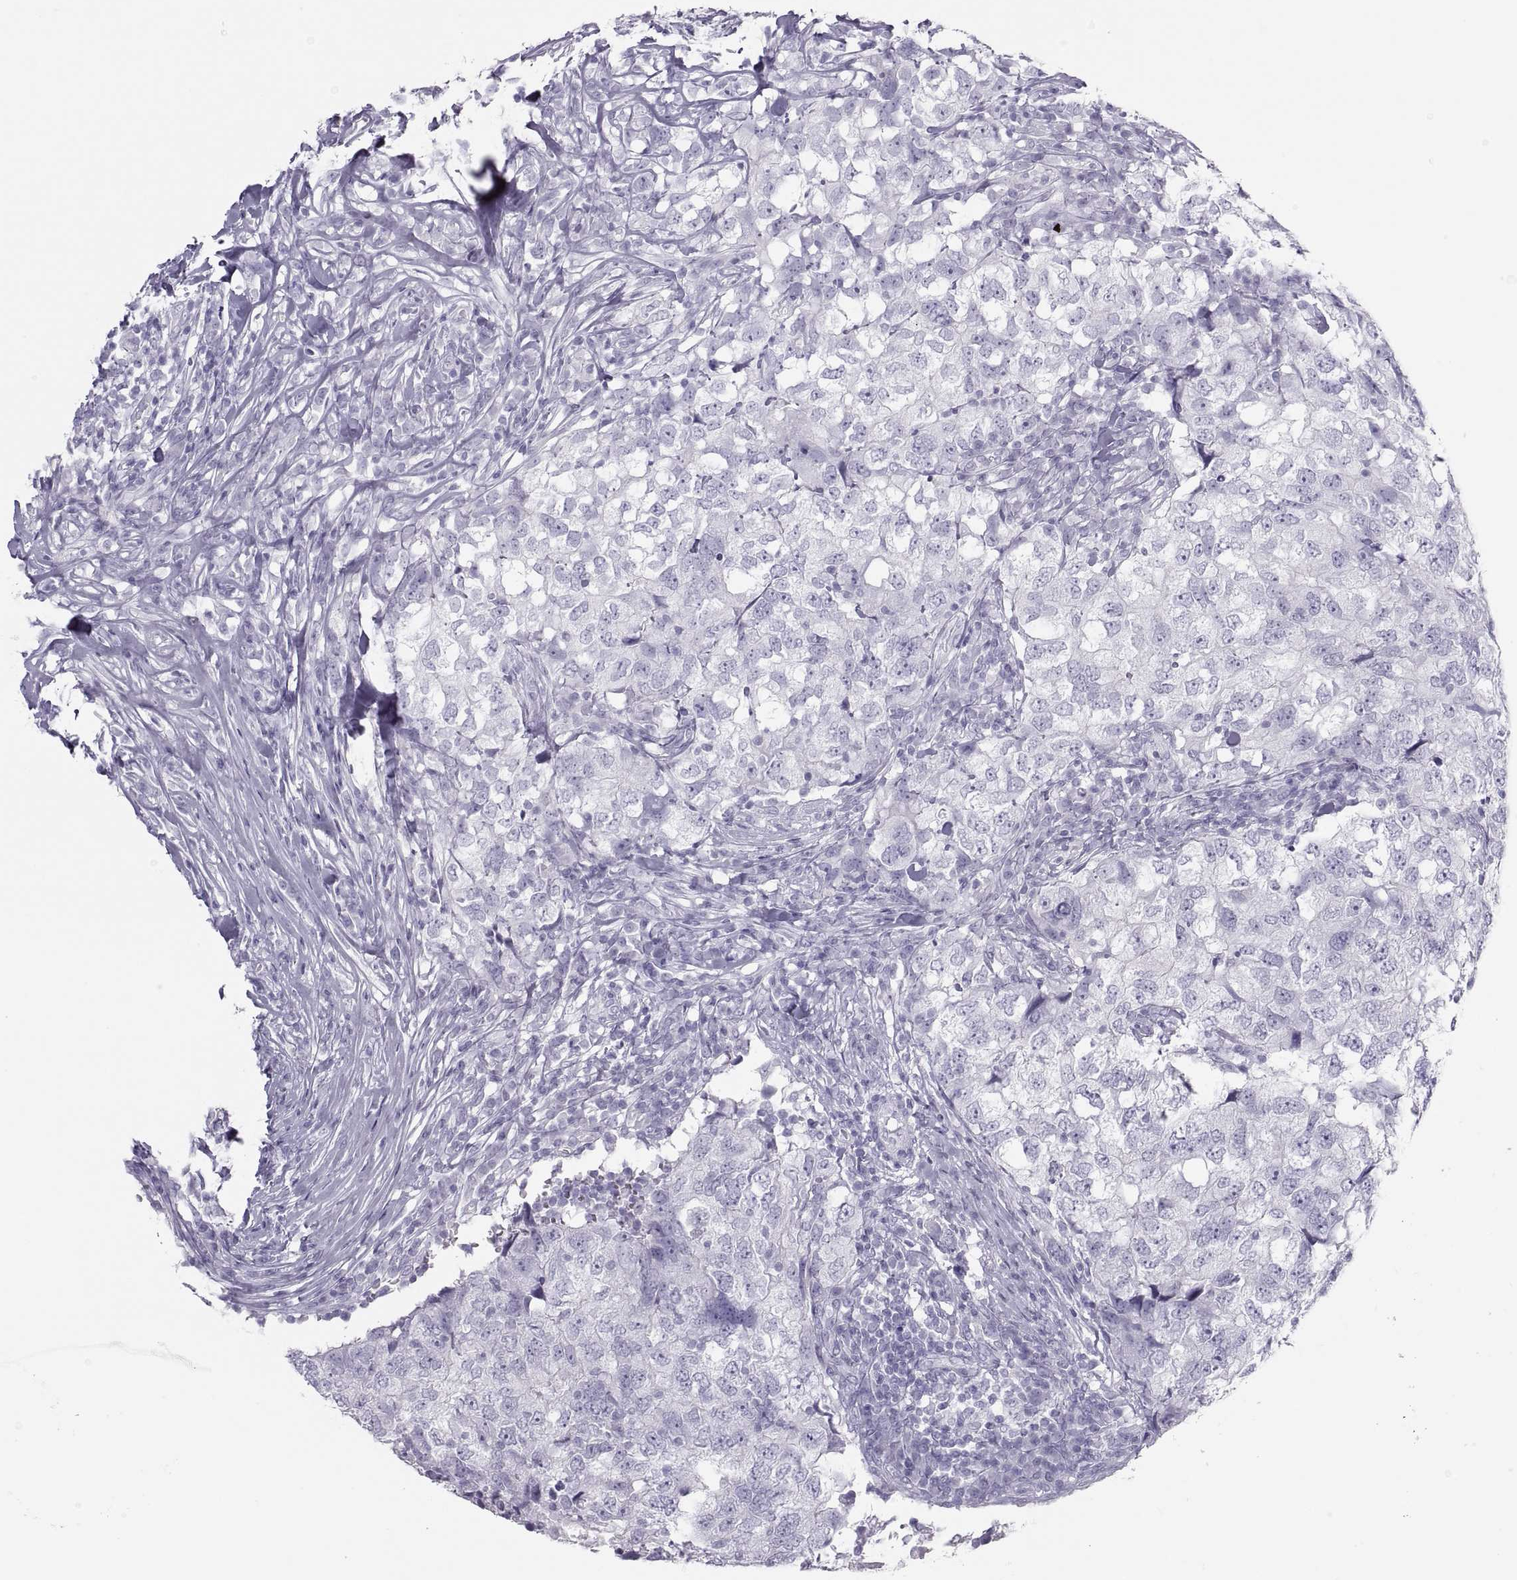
{"staining": {"intensity": "negative", "quantity": "none", "location": "none"}, "tissue": "breast cancer", "cell_type": "Tumor cells", "image_type": "cancer", "snomed": [{"axis": "morphology", "description": "Duct carcinoma"}, {"axis": "topography", "description": "Breast"}], "caption": "DAB immunohistochemical staining of breast cancer (intraductal carcinoma) demonstrates no significant expression in tumor cells.", "gene": "SEMG1", "patient": {"sex": "female", "age": 30}}